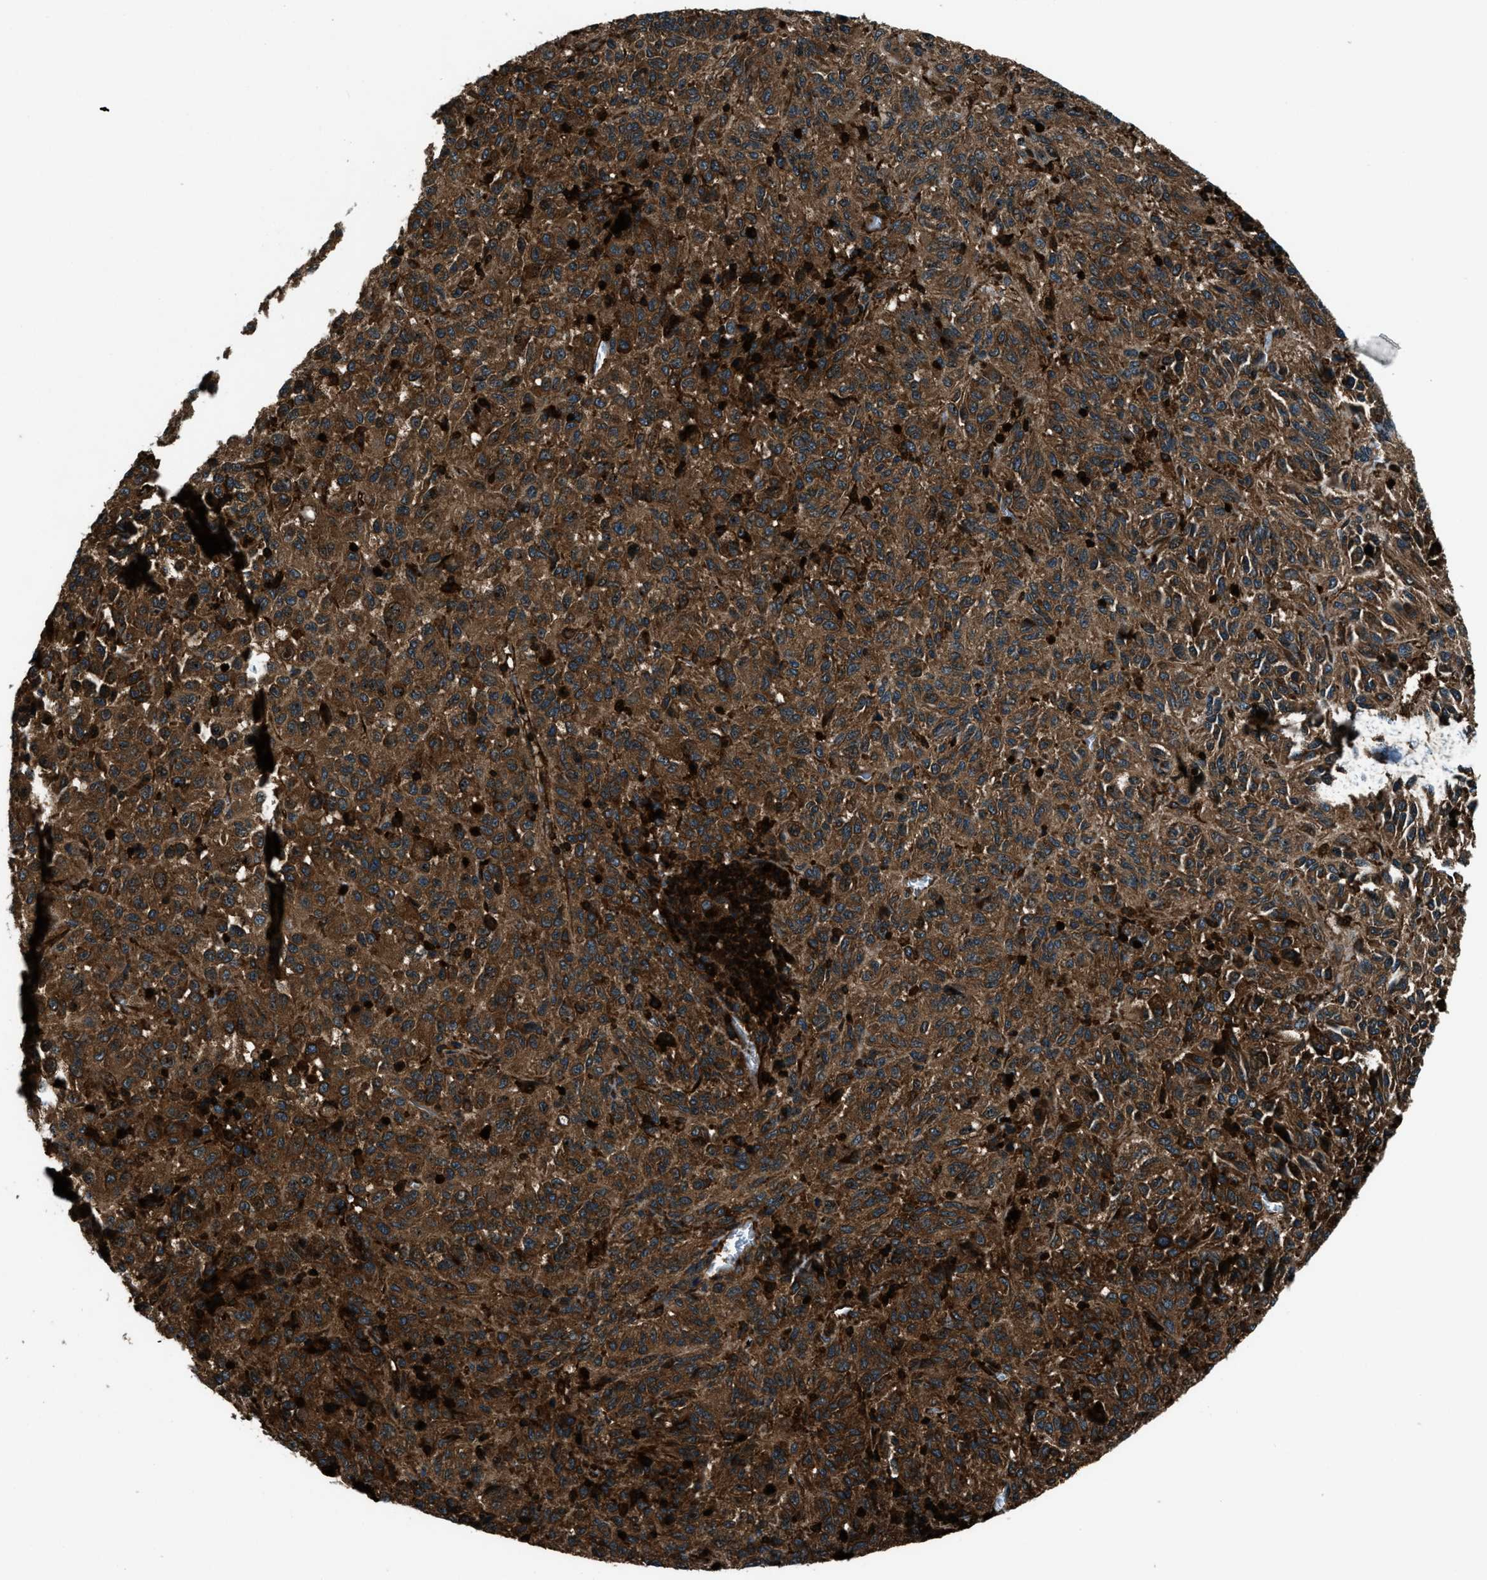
{"staining": {"intensity": "strong", "quantity": ">75%", "location": "cytoplasmic/membranous"}, "tissue": "melanoma", "cell_type": "Tumor cells", "image_type": "cancer", "snomed": [{"axis": "morphology", "description": "Malignant melanoma, Metastatic site"}, {"axis": "topography", "description": "Lung"}], "caption": "This is a histology image of immunohistochemistry (IHC) staining of malignant melanoma (metastatic site), which shows strong staining in the cytoplasmic/membranous of tumor cells.", "gene": "SNX30", "patient": {"sex": "male", "age": 64}}